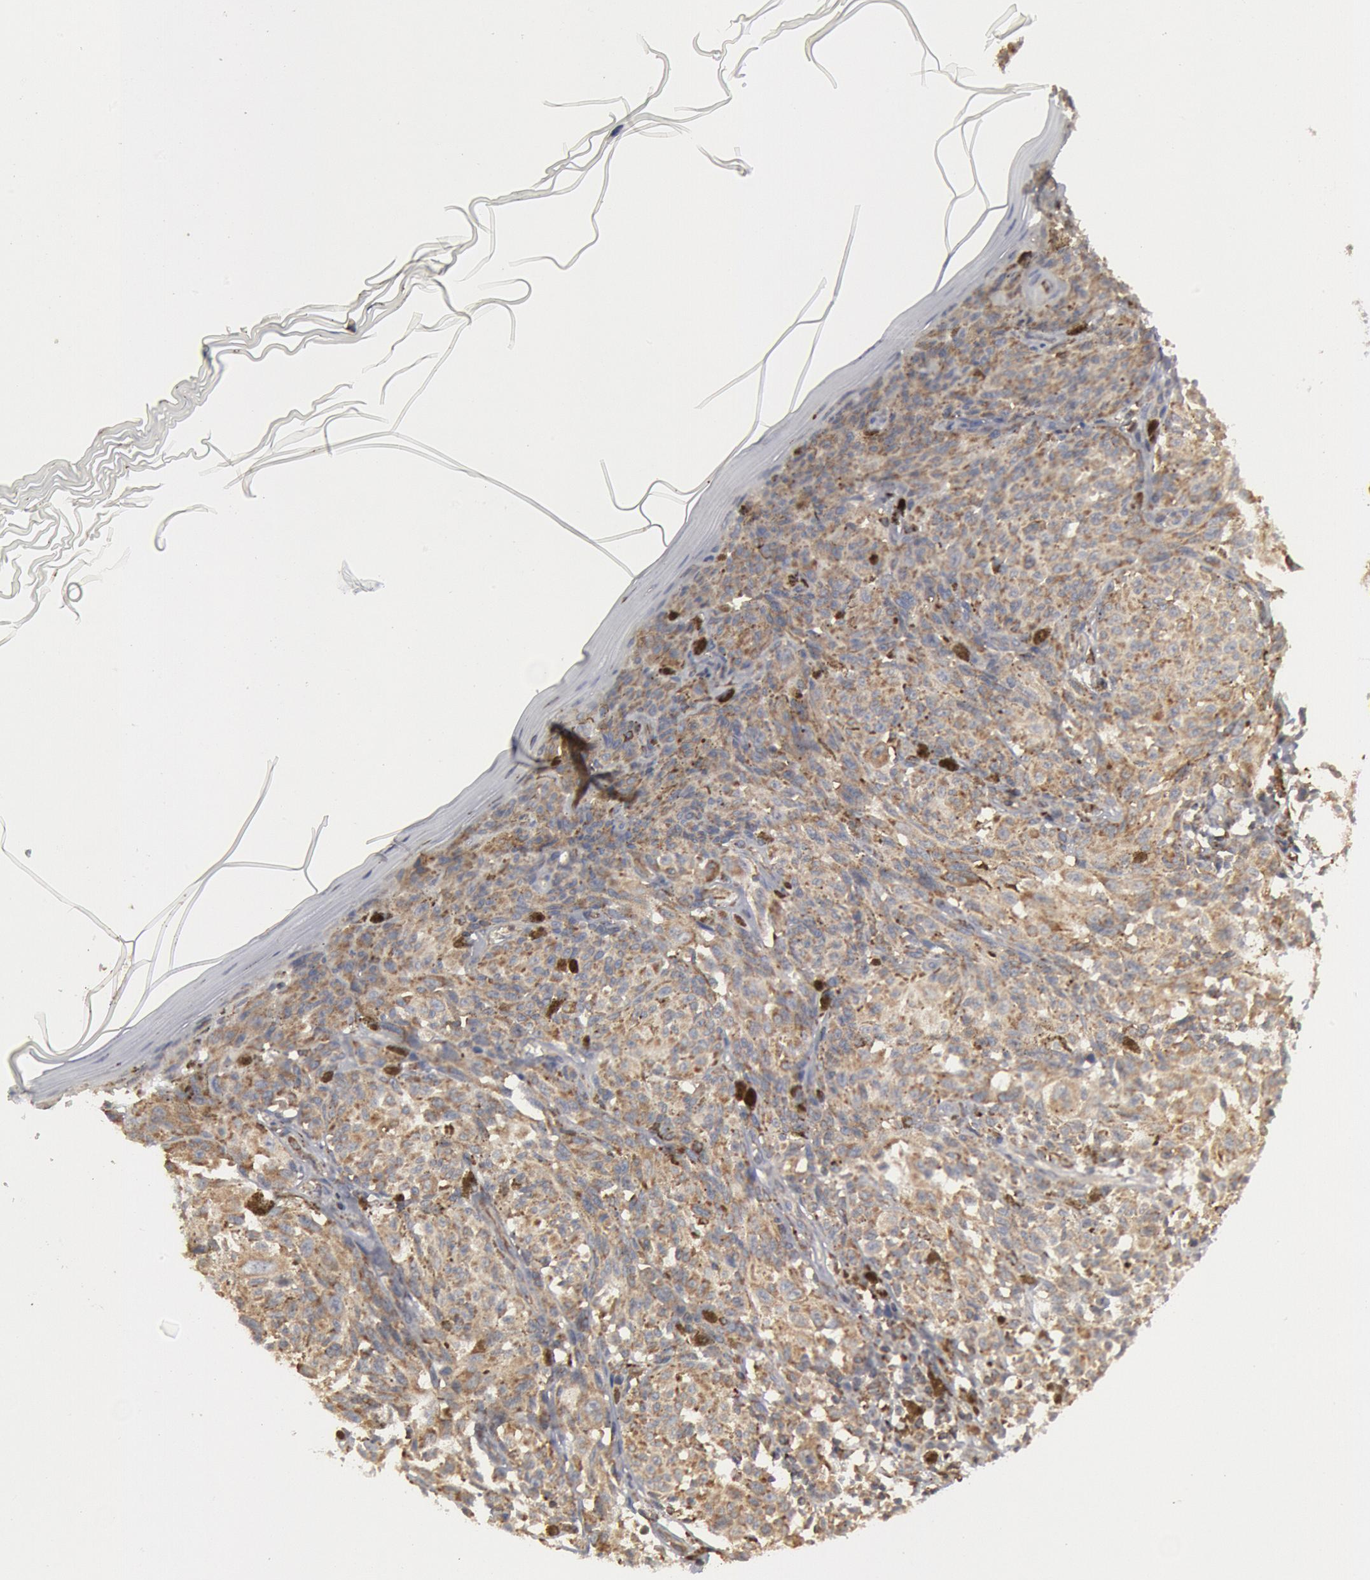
{"staining": {"intensity": "moderate", "quantity": ">75%", "location": "cytoplasmic/membranous"}, "tissue": "melanoma", "cell_type": "Tumor cells", "image_type": "cancer", "snomed": [{"axis": "morphology", "description": "Malignant melanoma, NOS"}, {"axis": "topography", "description": "Skin"}], "caption": "About >75% of tumor cells in malignant melanoma demonstrate moderate cytoplasmic/membranous protein expression as visualized by brown immunohistochemical staining.", "gene": "OSBPL8", "patient": {"sex": "female", "age": 72}}